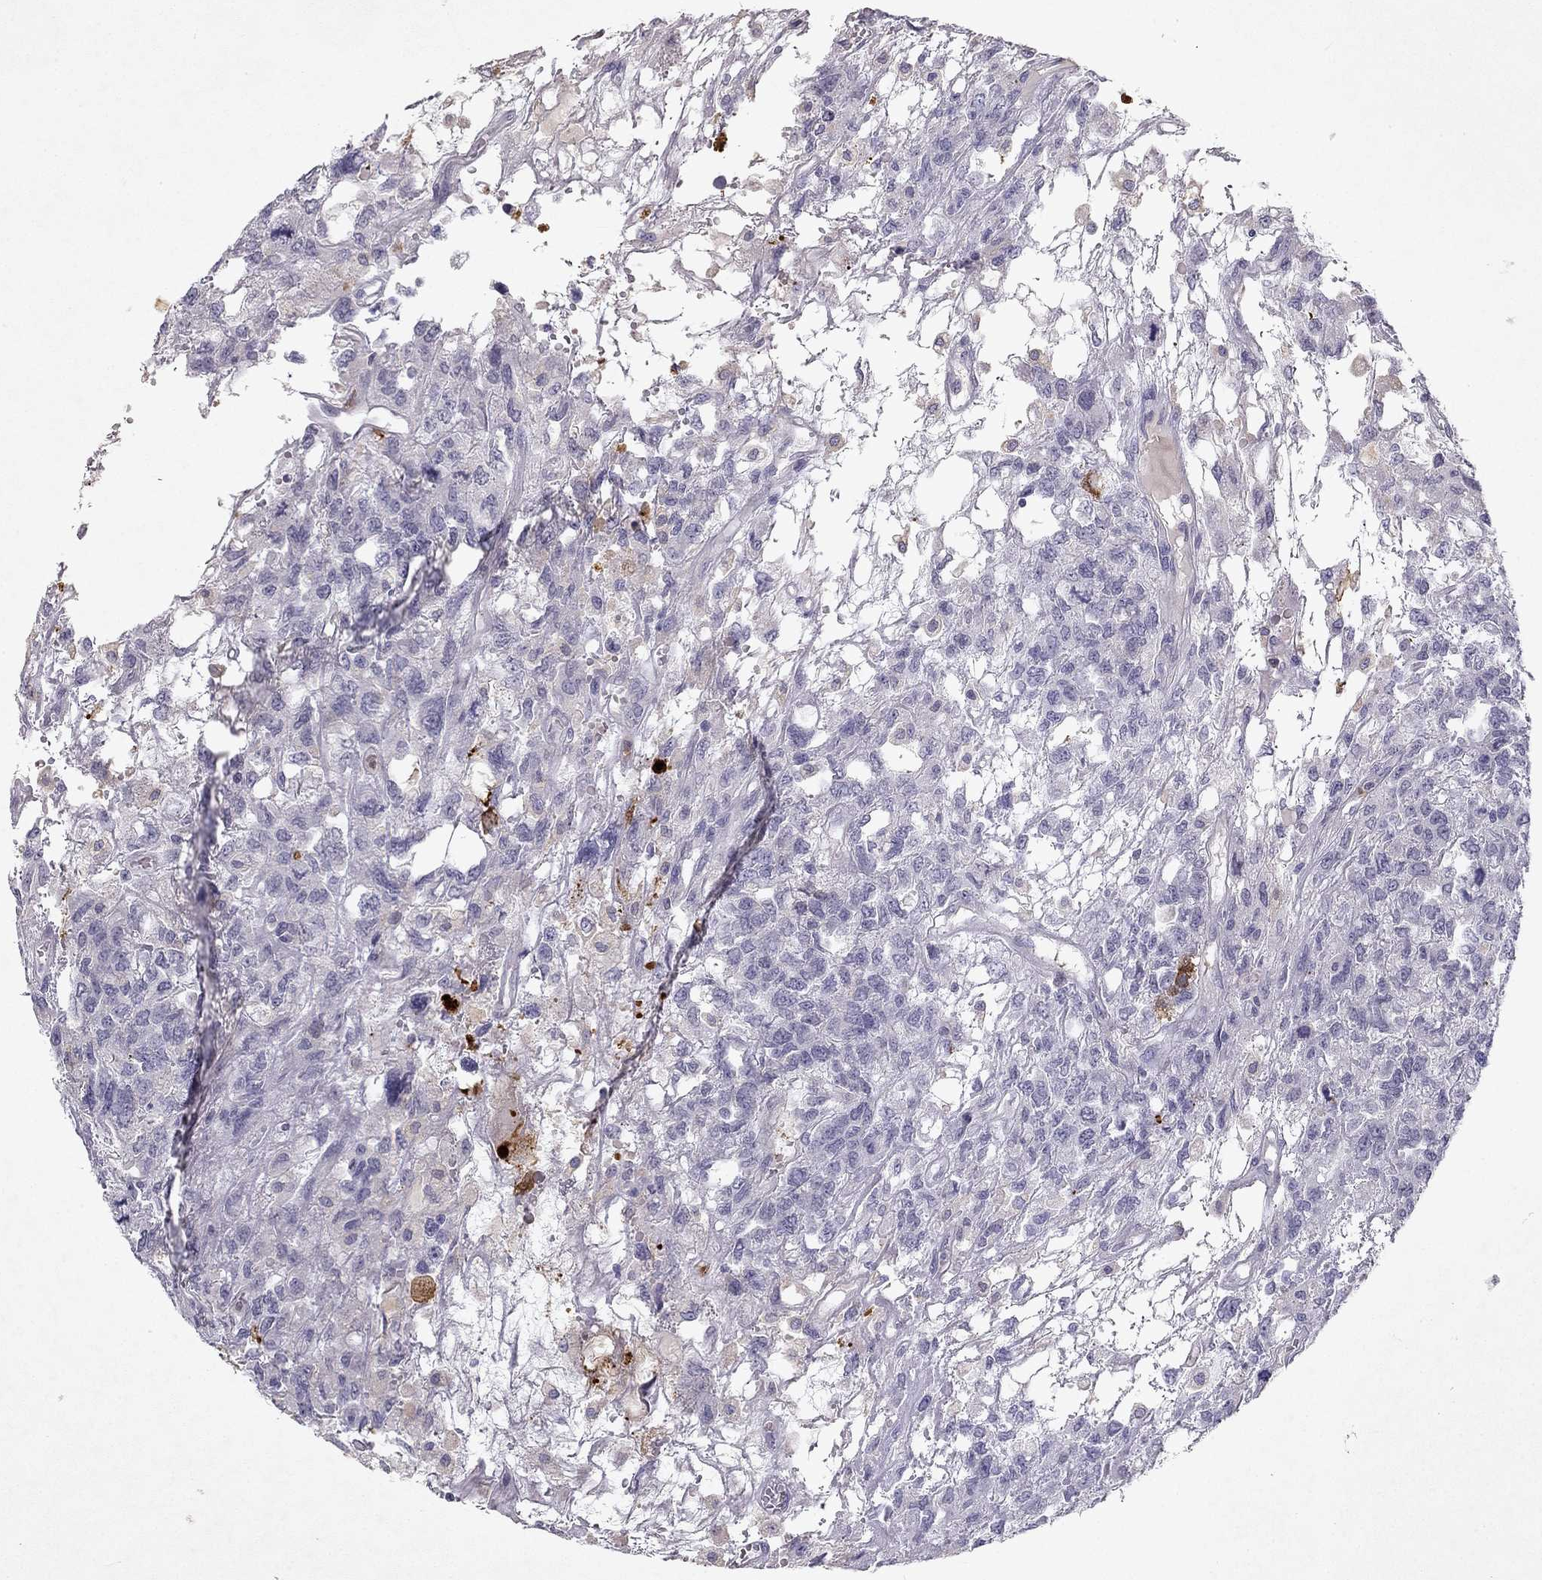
{"staining": {"intensity": "negative", "quantity": "none", "location": "none"}, "tissue": "testis cancer", "cell_type": "Tumor cells", "image_type": "cancer", "snomed": [{"axis": "morphology", "description": "Seminoma, NOS"}, {"axis": "topography", "description": "Testis"}], "caption": "Immunohistochemistry image of neoplastic tissue: testis seminoma stained with DAB (3,3'-diaminobenzidine) demonstrates no significant protein expression in tumor cells.", "gene": "SLC6A4", "patient": {"sex": "male", "age": 52}}